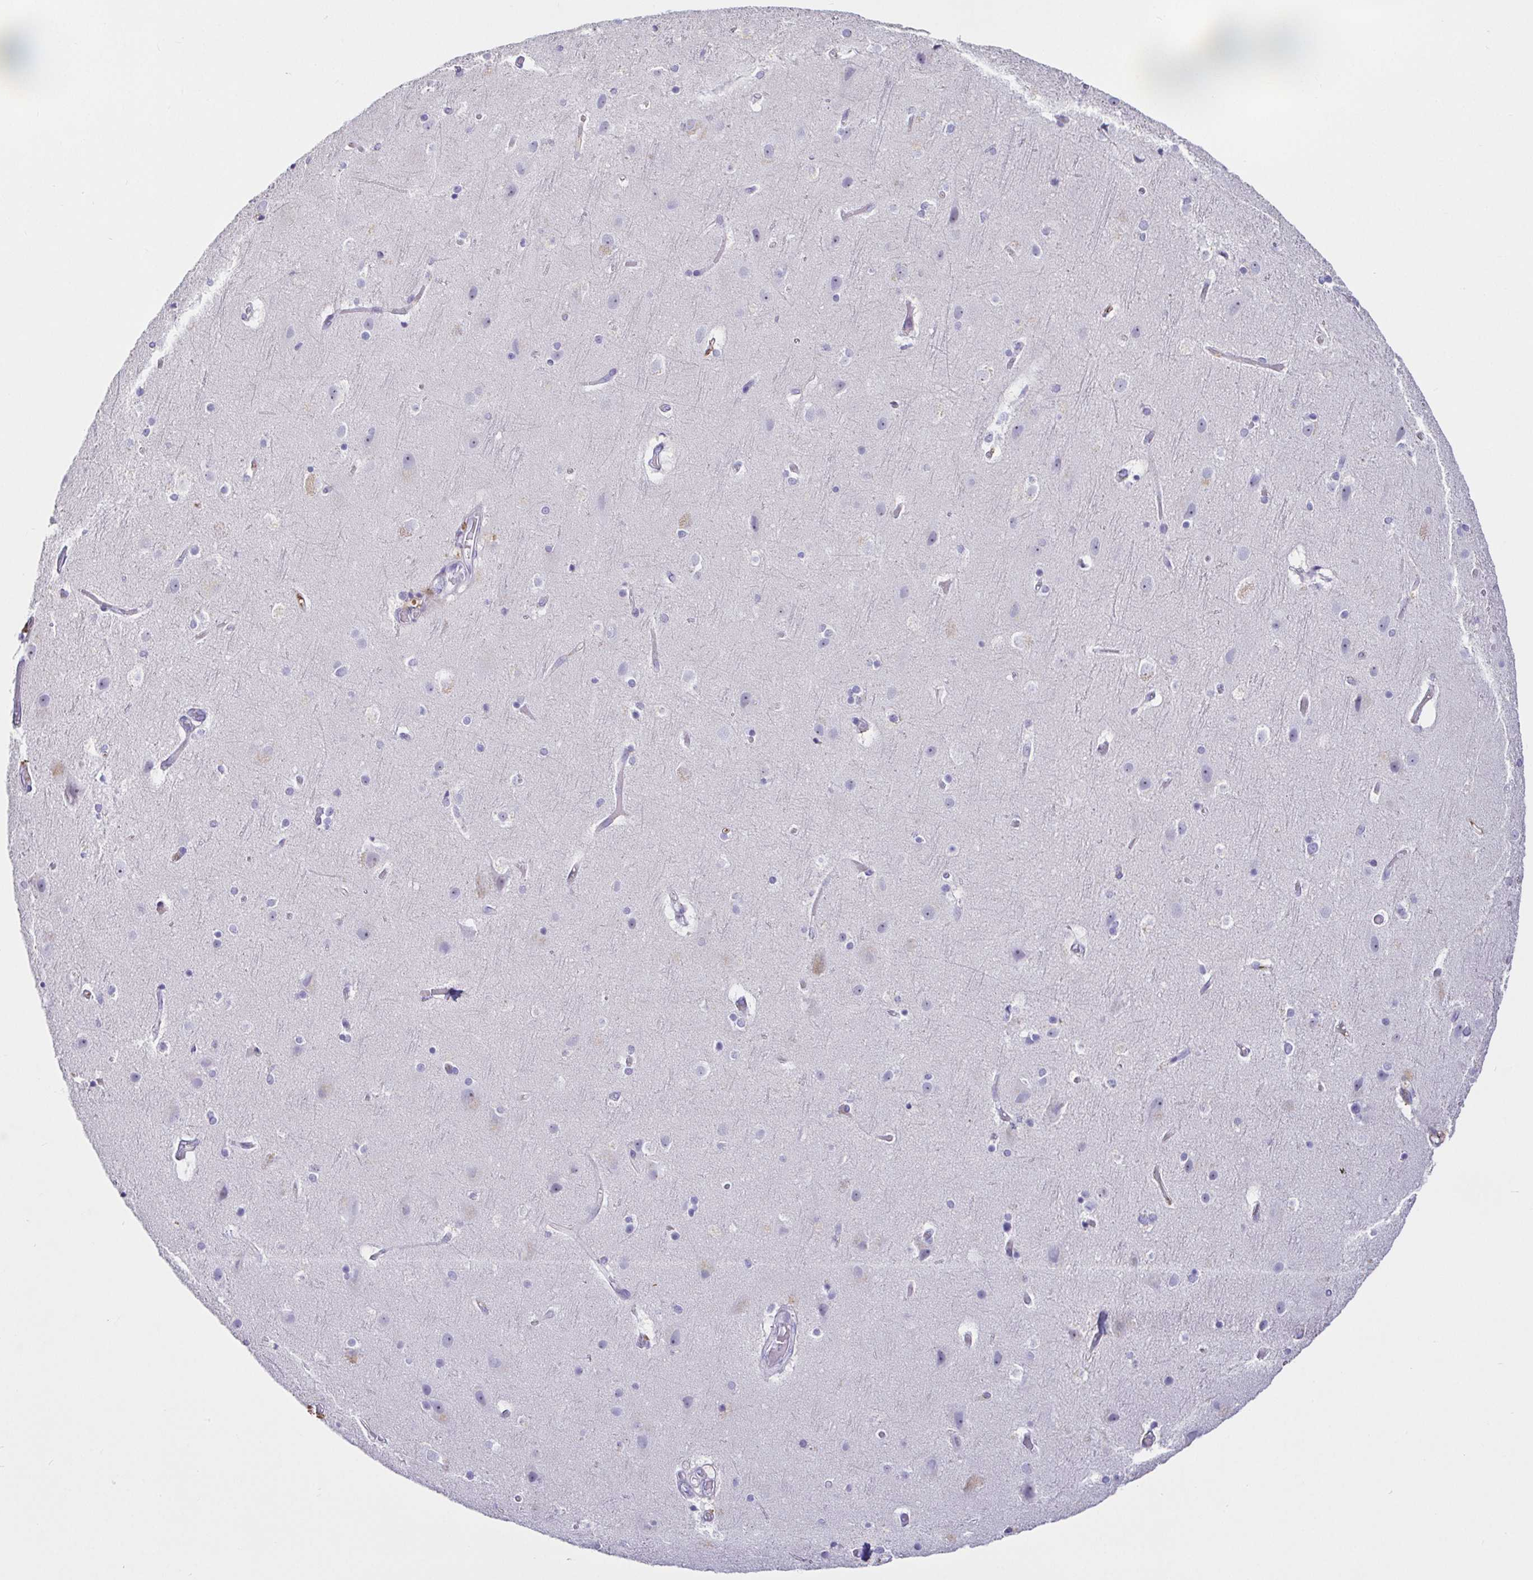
{"staining": {"intensity": "negative", "quantity": "none", "location": "none"}, "tissue": "cerebral cortex", "cell_type": "Endothelial cells", "image_type": "normal", "snomed": [{"axis": "morphology", "description": "Normal tissue, NOS"}, {"axis": "topography", "description": "Cerebral cortex"}], "caption": "Immunohistochemistry of unremarkable human cerebral cortex demonstrates no positivity in endothelial cells.", "gene": "SAA2", "patient": {"sex": "female", "age": 52}}